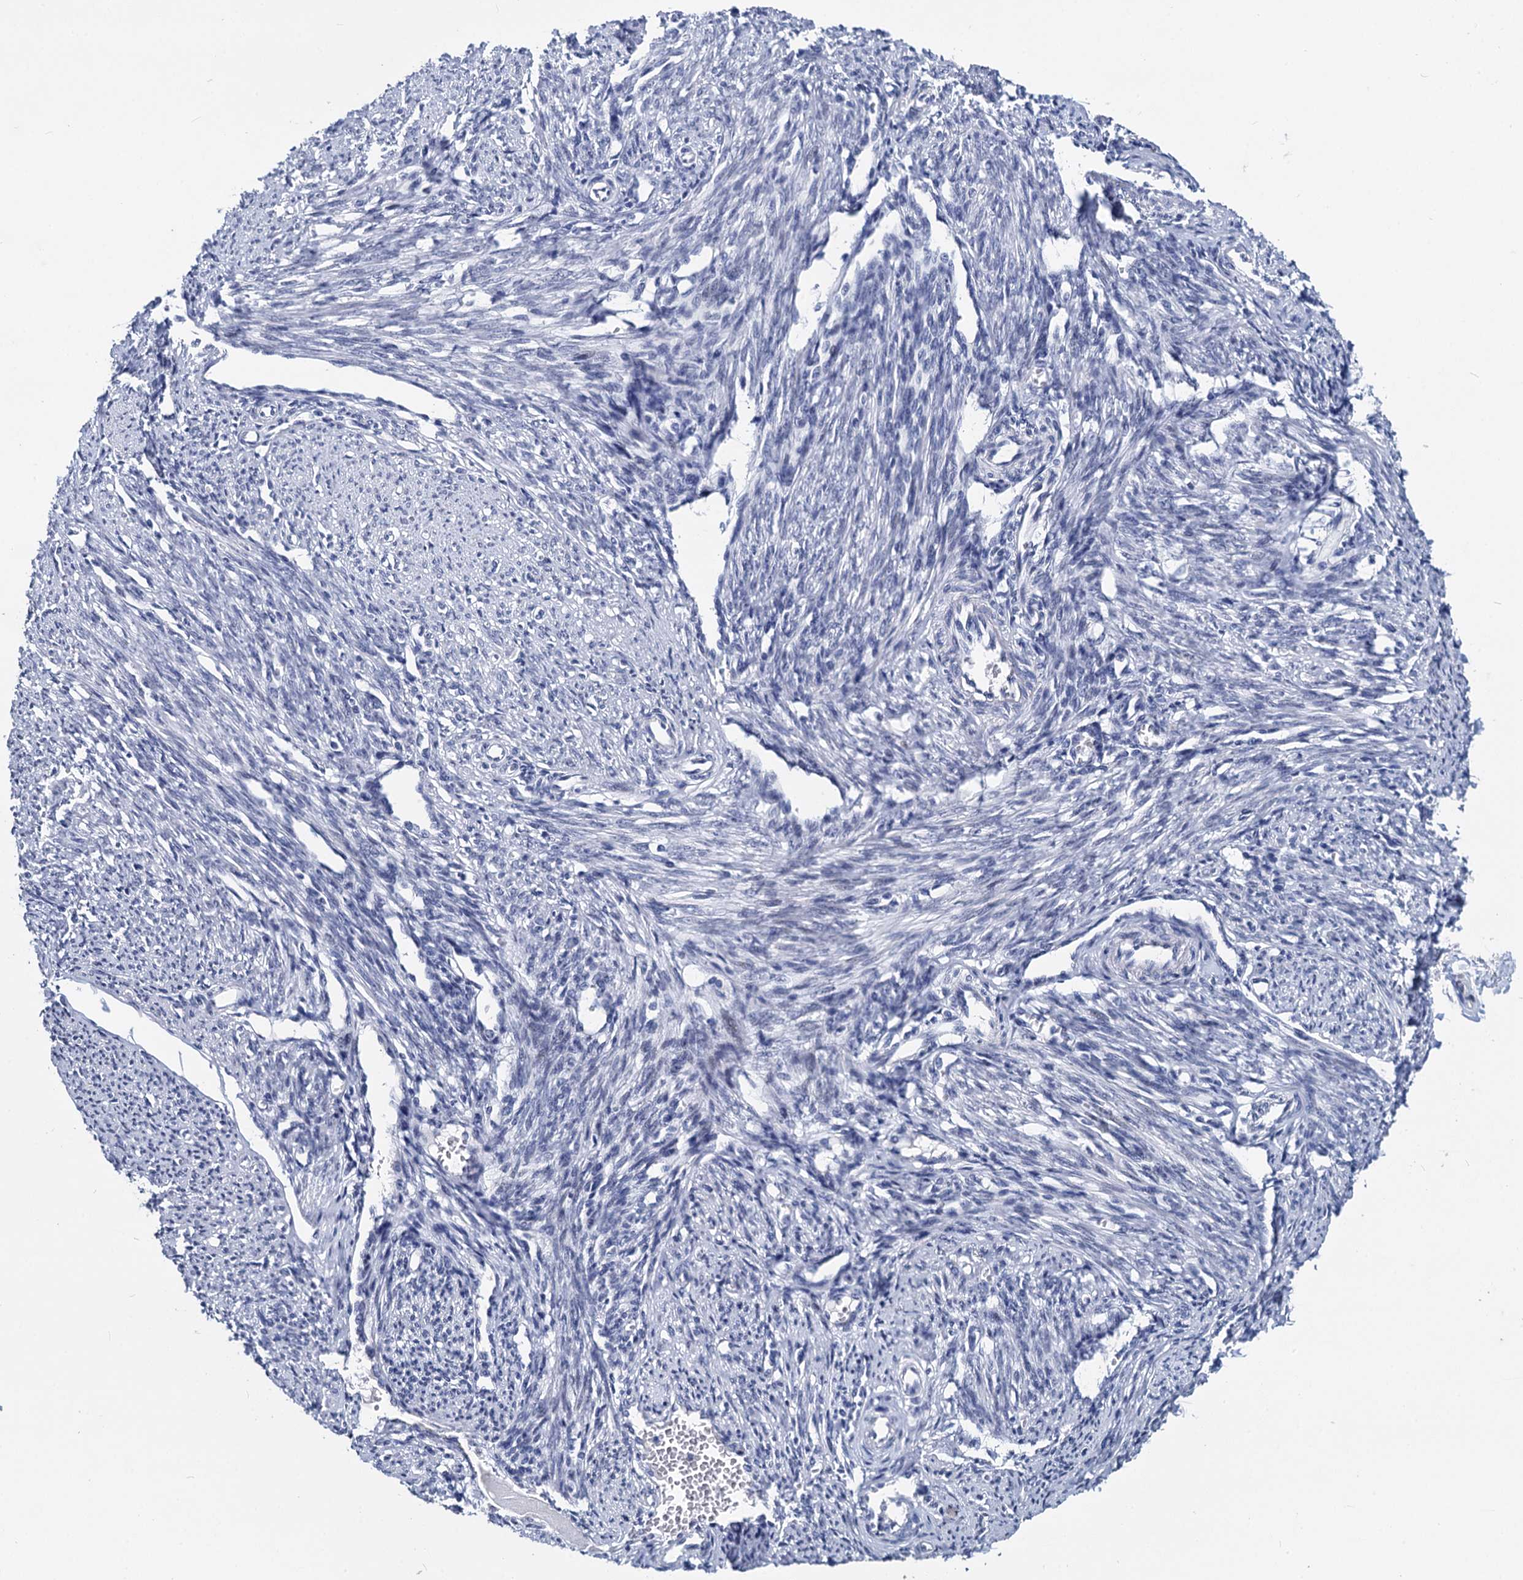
{"staining": {"intensity": "negative", "quantity": "none", "location": "none"}, "tissue": "smooth muscle", "cell_type": "Smooth muscle cells", "image_type": "normal", "snomed": [{"axis": "morphology", "description": "Normal tissue, NOS"}, {"axis": "topography", "description": "Smooth muscle"}, {"axis": "topography", "description": "Uterus"}], "caption": "Smooth muscle cells show no significant protein staining in benign smooth muscle. The staining was performed using DAB (3,3'-diaminobenzidine) to visualize the protein expression in brown, while the nuclei were stained in blue with hematoxylin (Magnification: 20x).", "gene": "MAGEA4", "patient": {"sex": "female", "age": 59}}